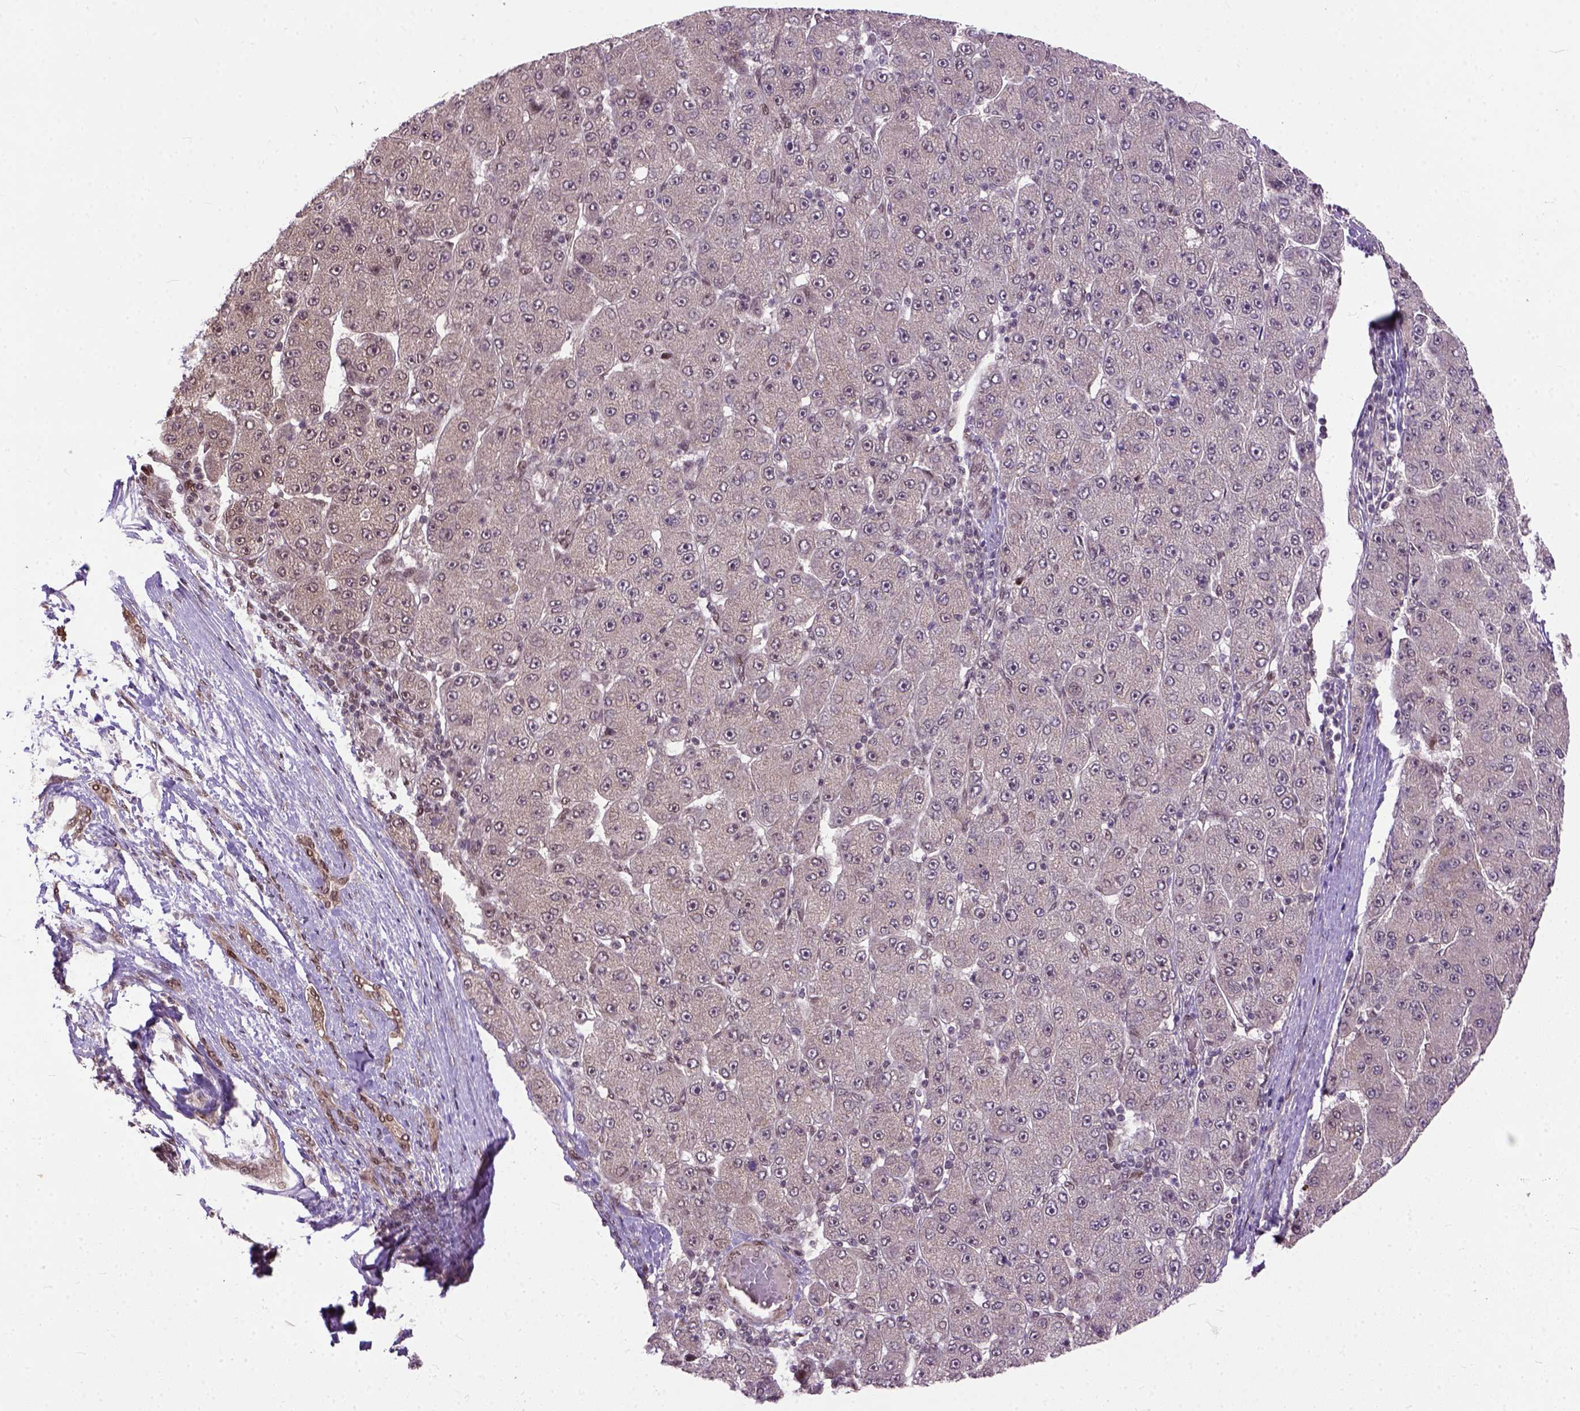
{"staining": {"intensity": "negative", "quantity": "none", "location": "none"}, "tissue": "liver cancer", "cell_type": "Tumor cells", "image_type": "cancer", "snomed": [{"axis": "morphology", "description": "Carcinoma, Hepatocellular, NOS"}, {"axis": "topography", "description": "Liver"}], "caption": "This is an immunohistochemistry (IHC) photomicrograph of liver cancer (hepatocellular carcinoma). There is no positivity in tumor cells.", "gene": "ZNF630", "patient": {"sex": "male", "age": 67}}